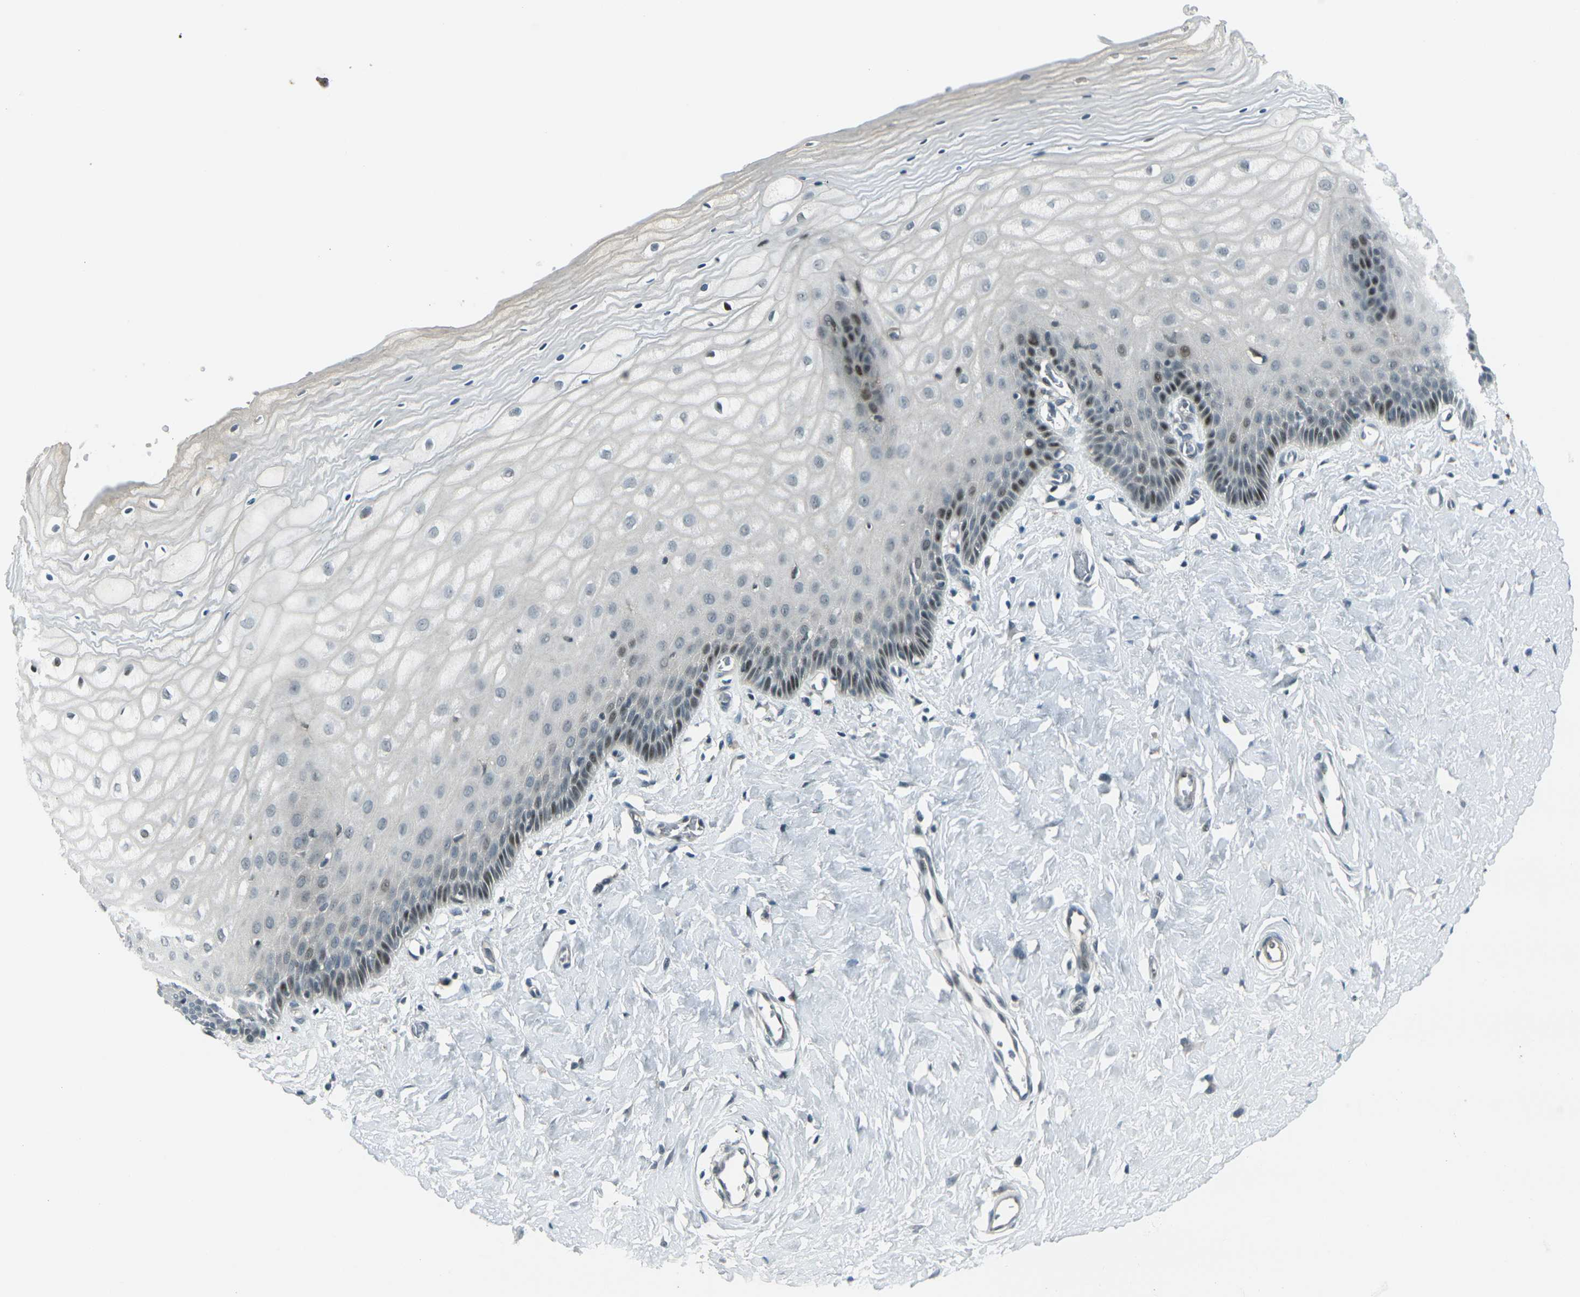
{"staining": {"intensity": "weak", "quantity": "<25%", "location": "cytoplasmic/membranous"}, "tissue": "cervix", "cell_type": "Glandular cells", "image_type": "normal", "snomed": [{"axis": "morphology", "description": "Normal tissue, NOS"}, {"axis": "topography", "description": "Cervix"}], "caption": "Unremarkable cervix was stained to show a protein in brown. There is no significant staining in glandular cells. Nuclei are stained in blue.", "gene": "GPR19", "patient": {"sex": "female", "age": 55}}